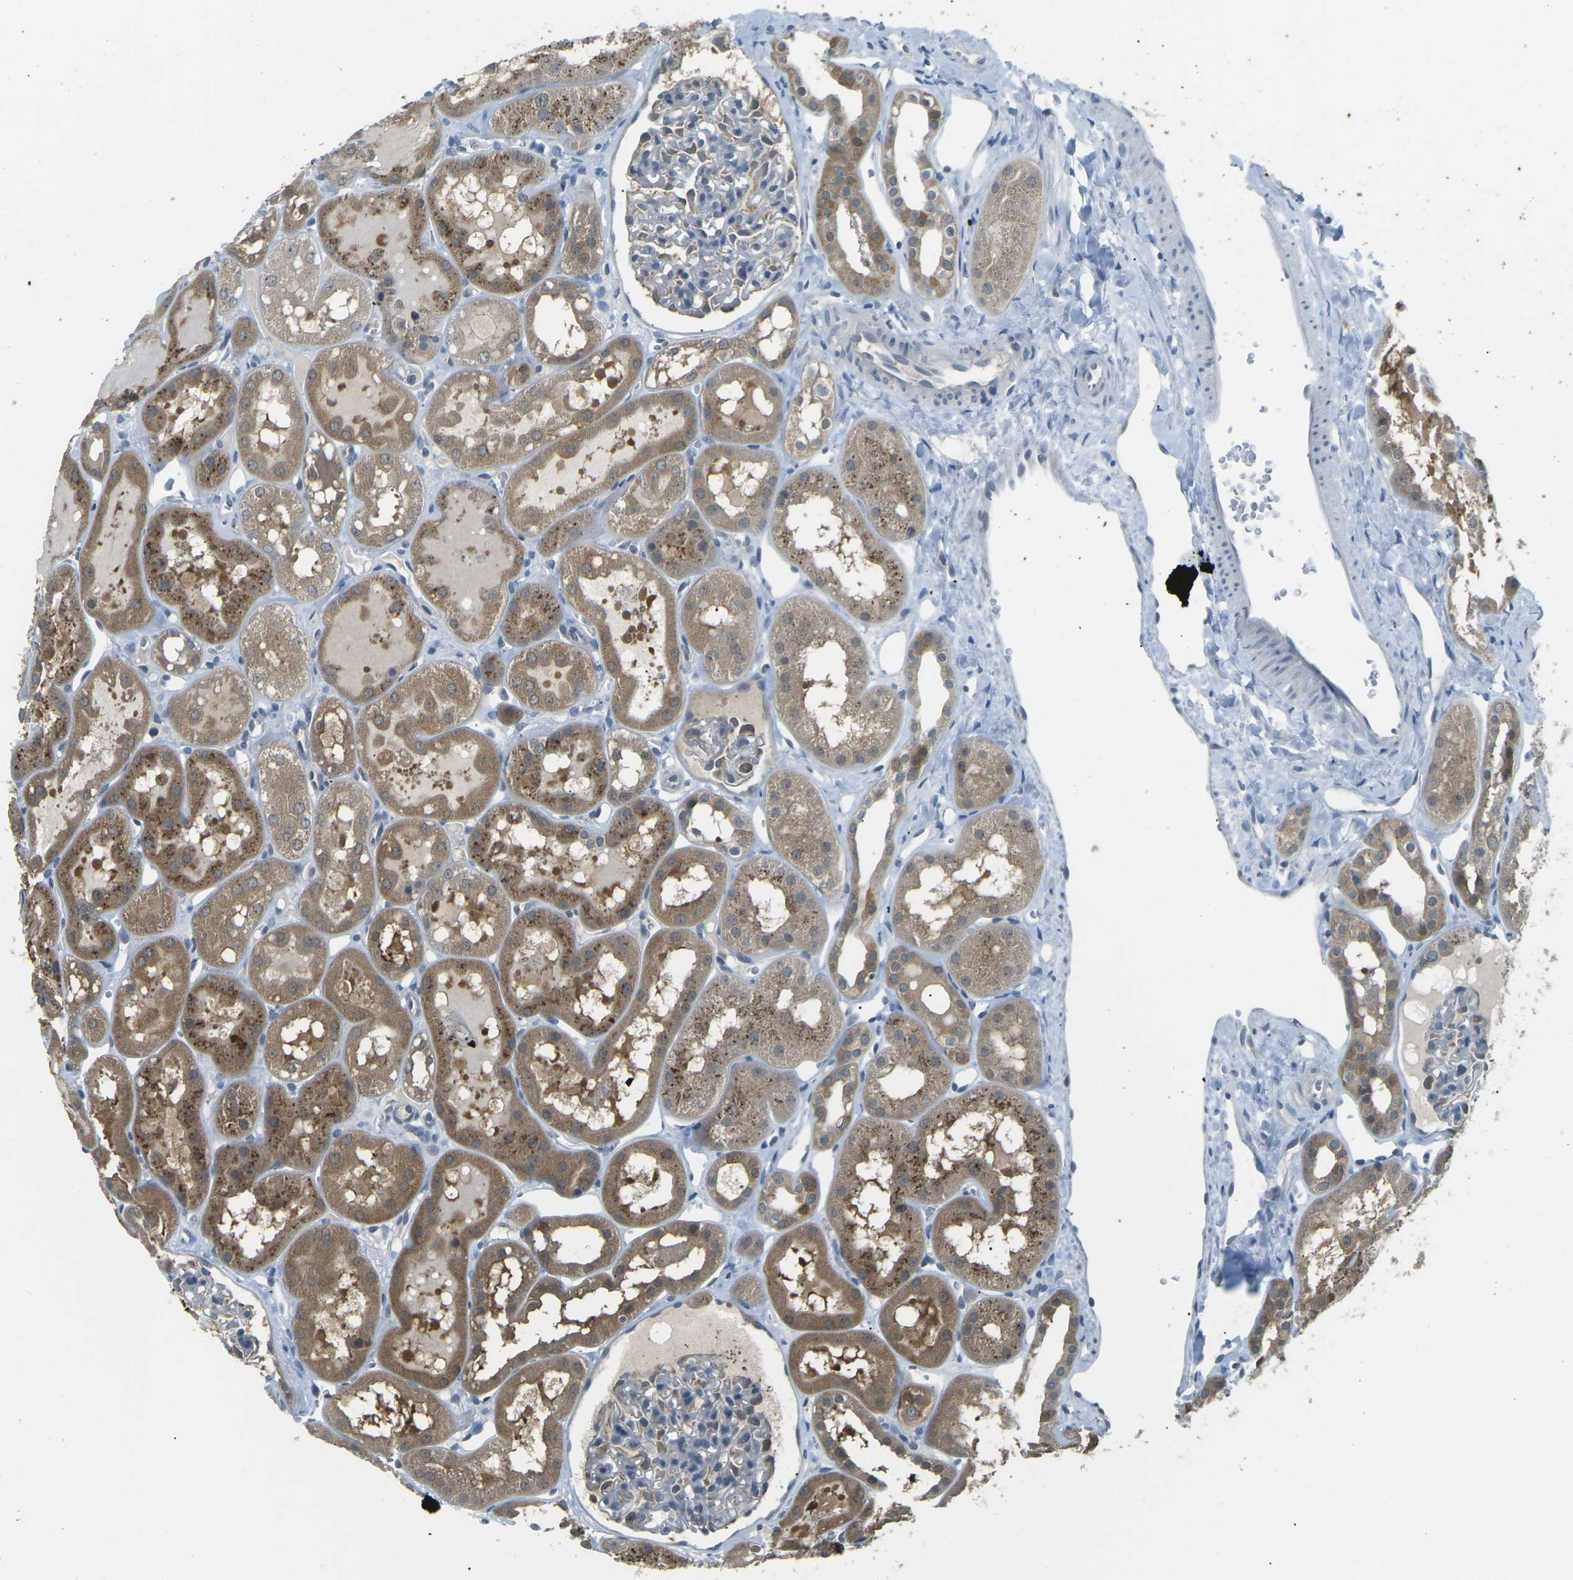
{"staining": {"intensity": "moderate", "quantity": "<25%", "location": "cytoplasmic/membranous"}, "tissue": "kidney", "cell_type": "Cells in glomeruli", "image_type": "normal", "snomed": [{"axis": "morphology", "description": "Normal tissue, NOS"}, {"axis": "topography", "description": "Kidney"}, {"axis": "topography", "description": "Urinary bladder"}], "caption": "Protein expression analysis of unremarkable kidney demonstrates moderate cytoplasmic/membranous expression in approximately <25% of cells in glomeruli. (IHC, brightfield microscopy, high magnification).", "gene": "PIEZO2", "patient": {"sex": "male", "age": 16}}